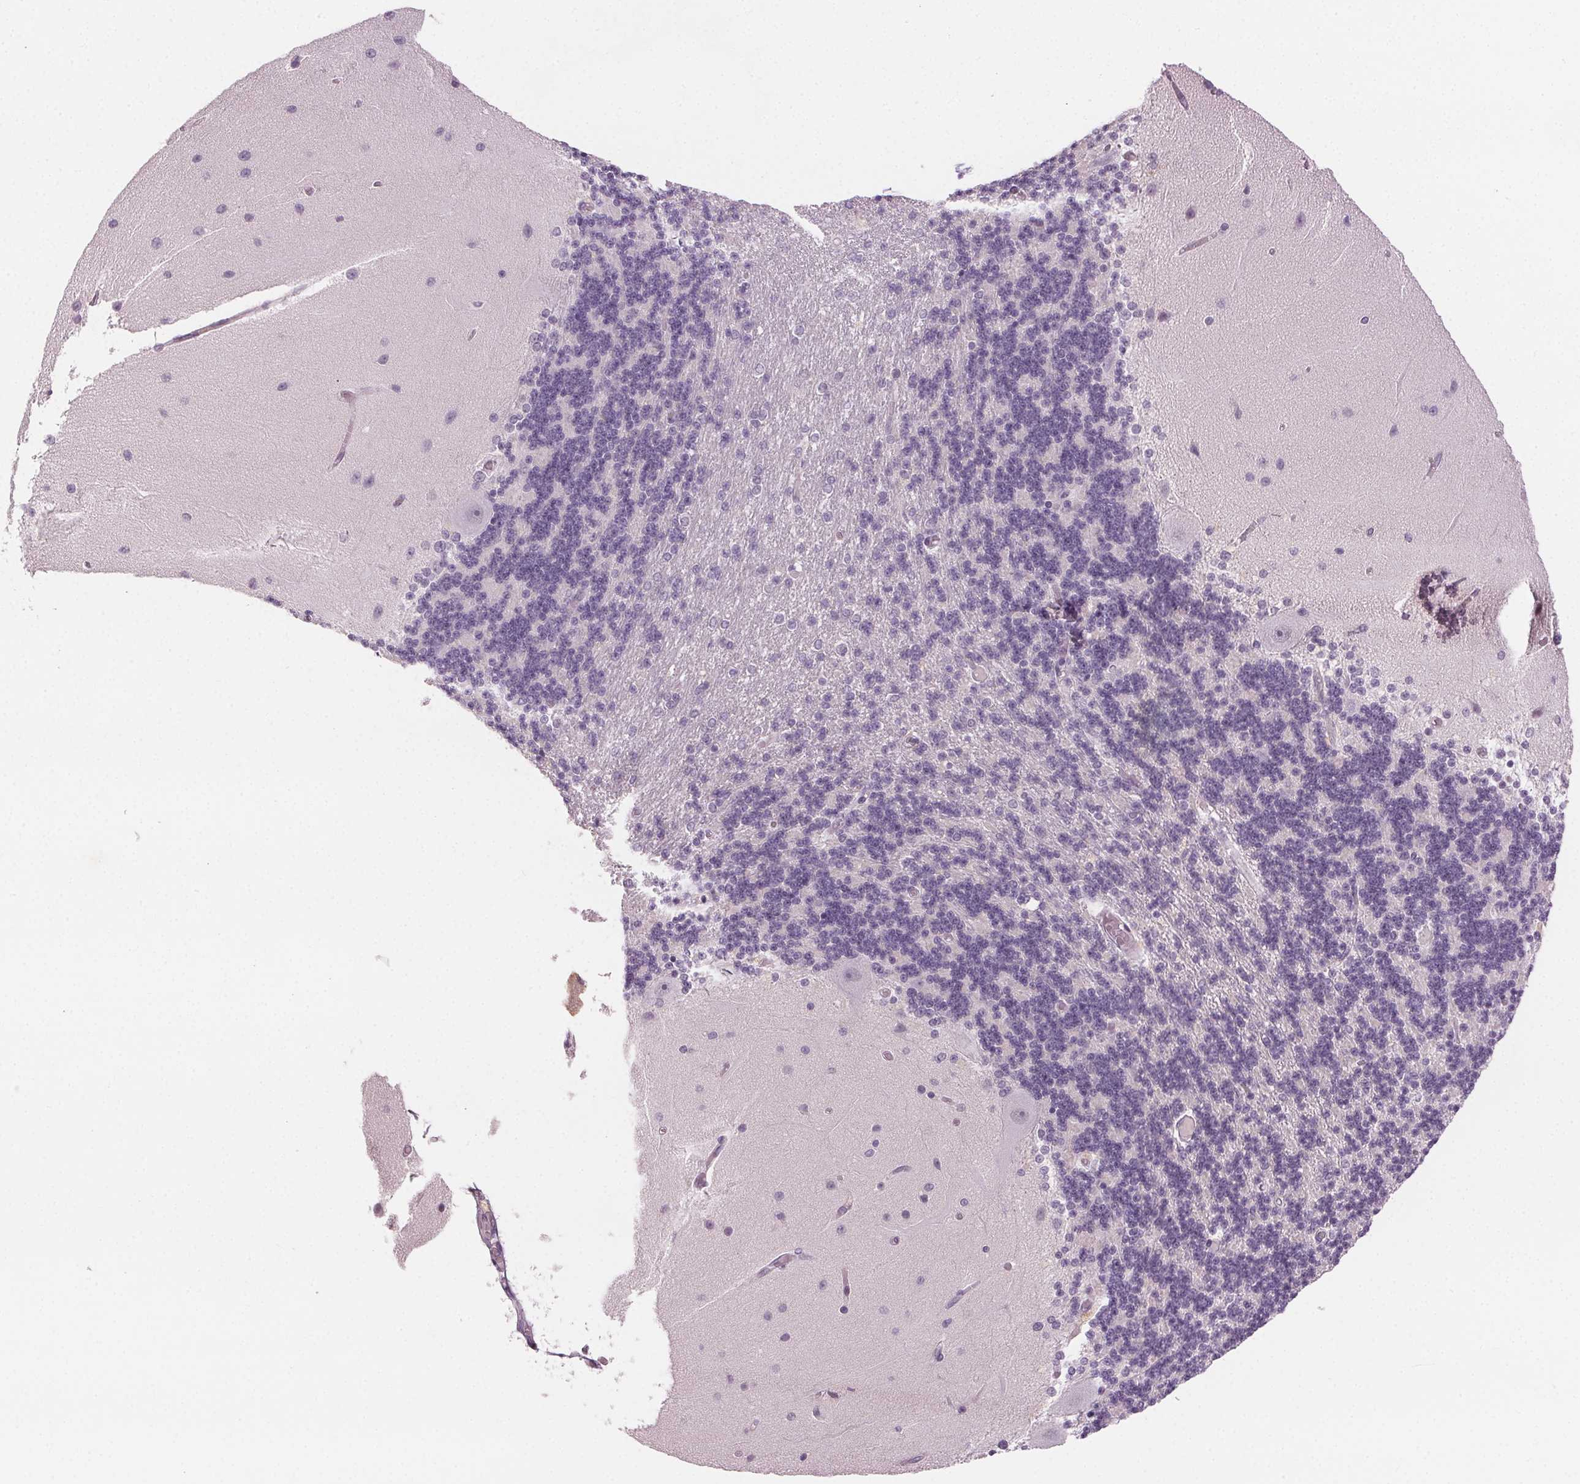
{"staining": {"intensity": "negative", "quantity": "none", "location": "none"}, "tissue": "cerebellum", "cell_type": "Cells in granular layer", "image_type": "normal", "snomed": [{"axis": "morphology", "description": "Normal tissue, NOS"}, {"axis": "topography", "description": "Cerebellum"}], "caption": "DAB immunohistochemical staining of normal cerebellum displays no significant expression in cells in granular layer. The staining is performed using DAB brown chromogen with nuclei counter-stained in using hematoxylin.", "gene": "HSF5", "patient": {"sex": "female", "age": 54}}